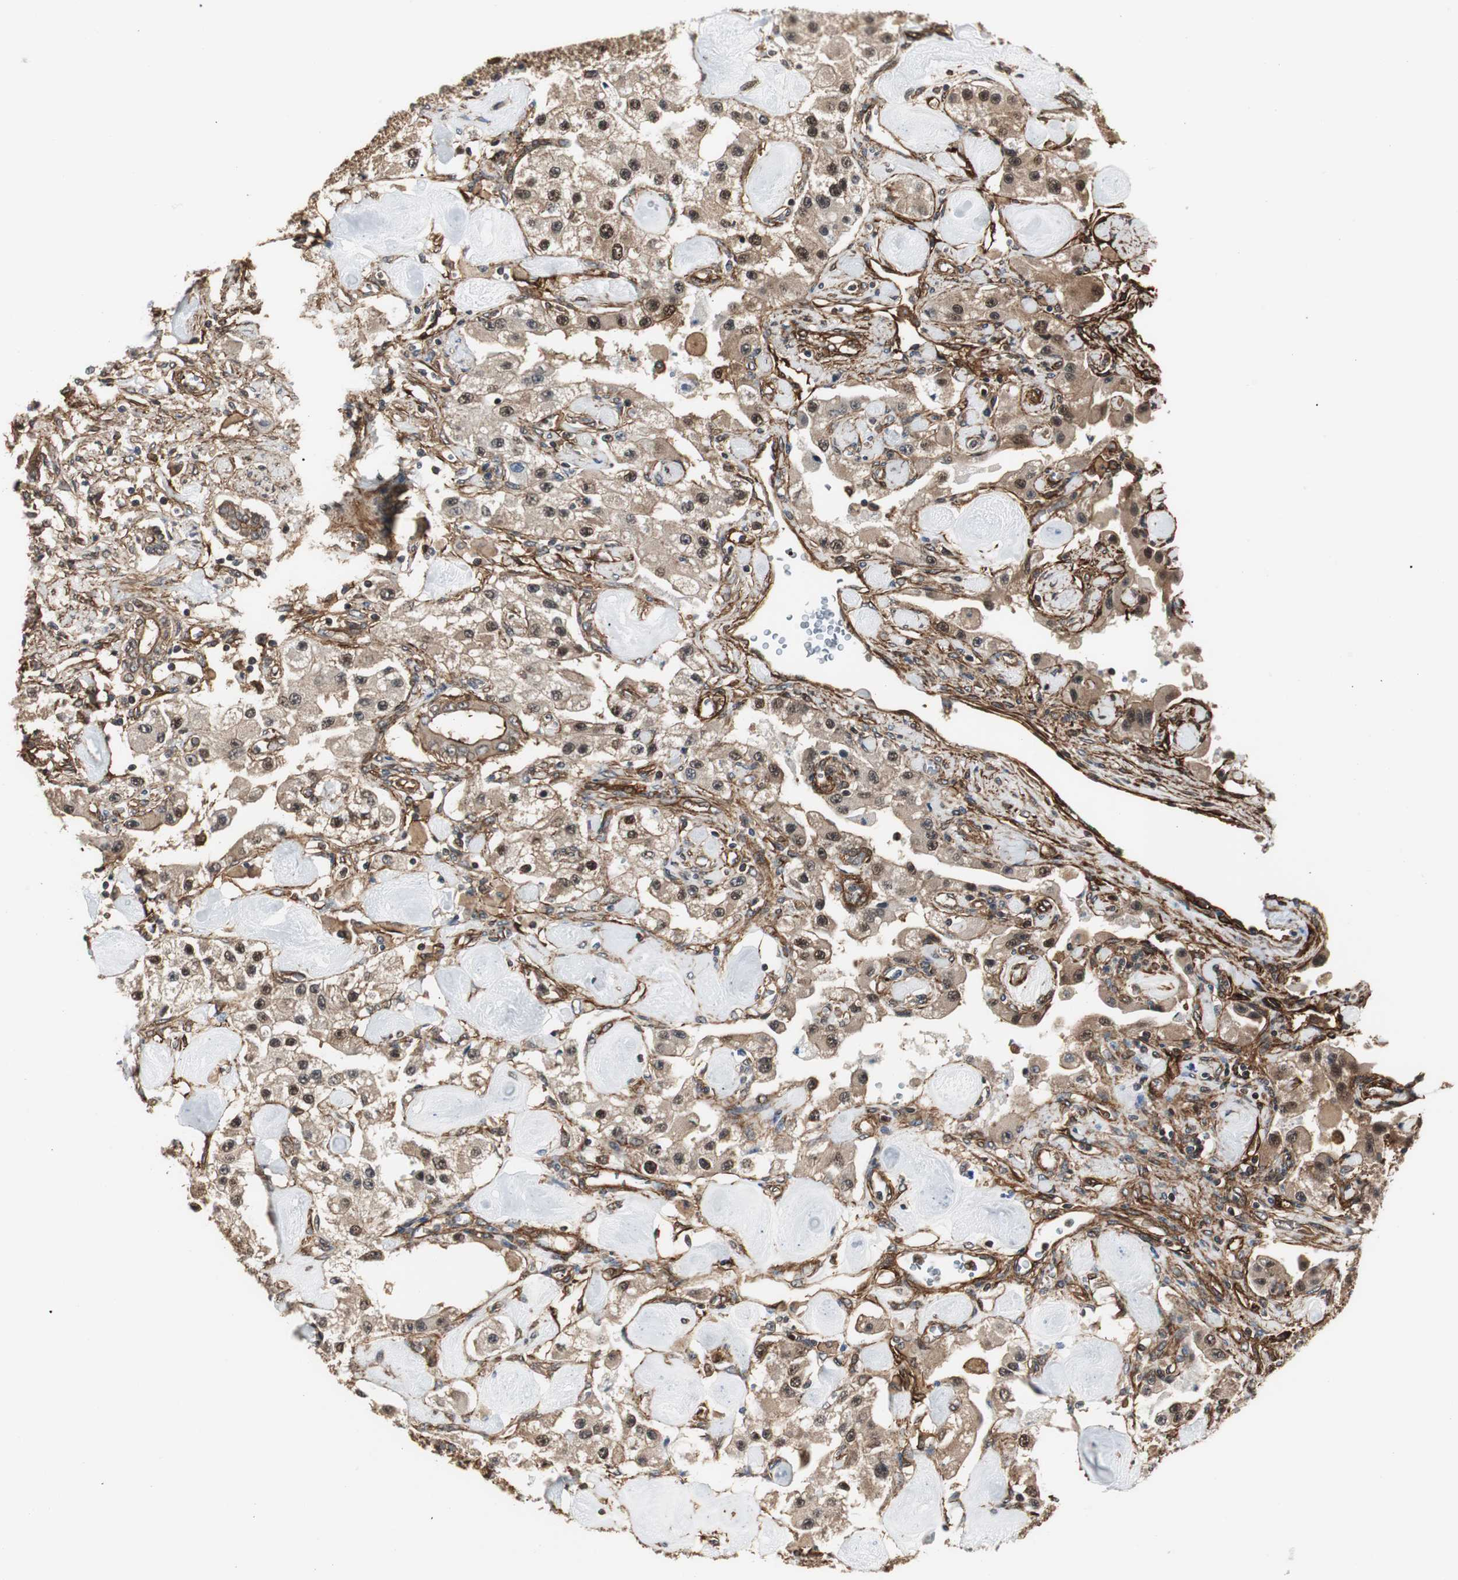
{"staining": {"intensity": "moderate", "quantity": ">75%", "location": "cytoplasmic/membranous,nuclear"}, "tissue": "carcinoid", "cell_type": "Tumor cells", "image_type": "cancer", "snomed": [{"axis": "morphology", "description": "Carcinoid, malignant, NOS"}, {"axis": "topography", "description": "Pancreas"}], "caption": "High-power microscopy captured an IHC histopathology image of carcinoid, revealing moderate cytoplasmic/membranous and nuclear positivity in about >75% of tumor cells. The staining was performed using DAB (3,3'-diaminobenzidine), with brown indicating positive protein expression. Nuclei are stained blue with hematoxylin.", "gene": "PTPN11", "patient": {"sex": "male", "age": 41}}